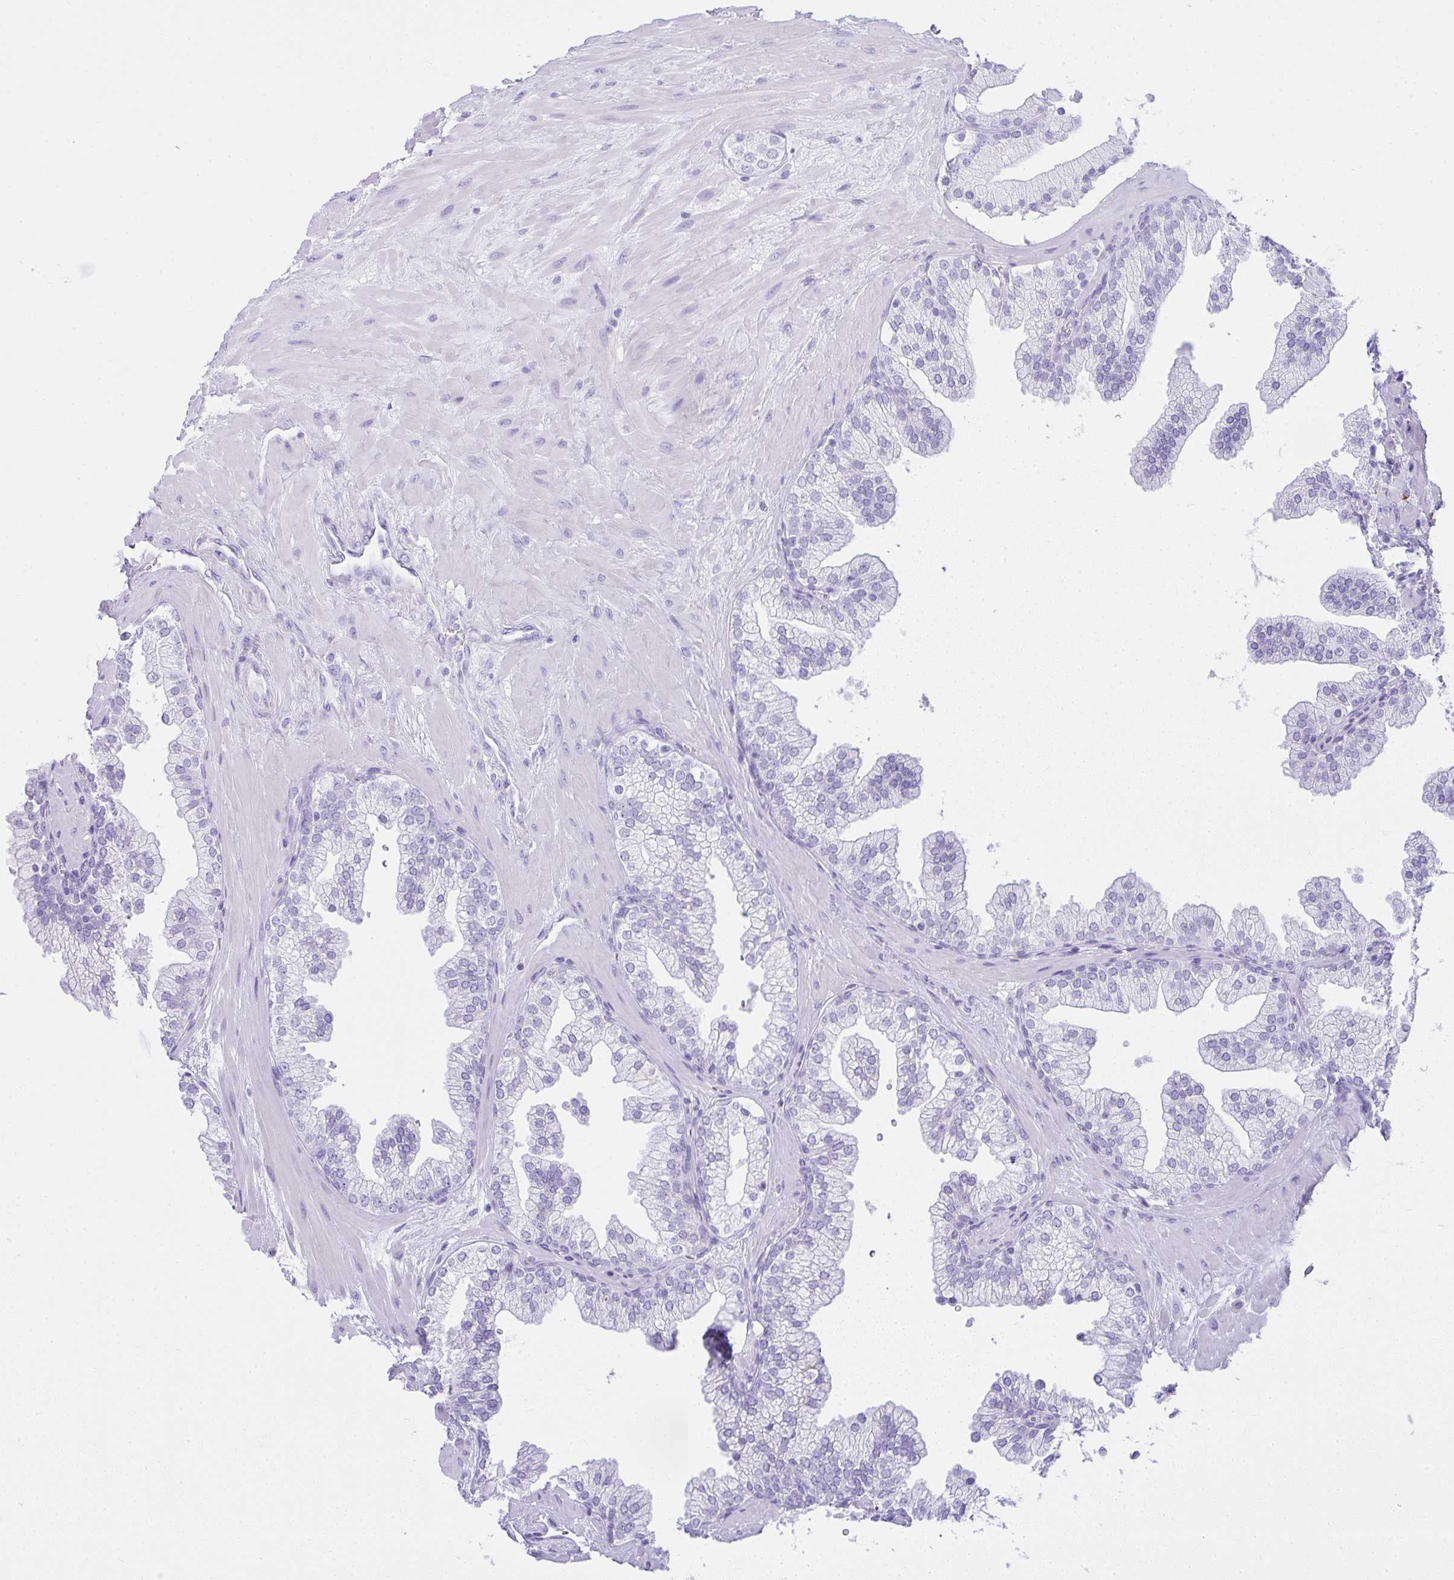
{"staining": {"intensity": "negative", "quantity": "none", "location": "none"}, "tissue": "prostate", "cell_type": "Glandular cells", "image_type": "normal", "snomed": [{"axis": "morphology", "description": "Normal tissue, NOS"}, {"axis": "topography", "description": "Prostate"}, {"axis": "topography", "description": "Peripheral nerve tissue"}], "caption": "Immunohistochemistry (IHC) histopathology image of benign human prostate stained for a protein (brown), which demonstrates no expression in glandular cells.", "gene": "CDADC1", "patient": {"sex": "male", "age": 61}}